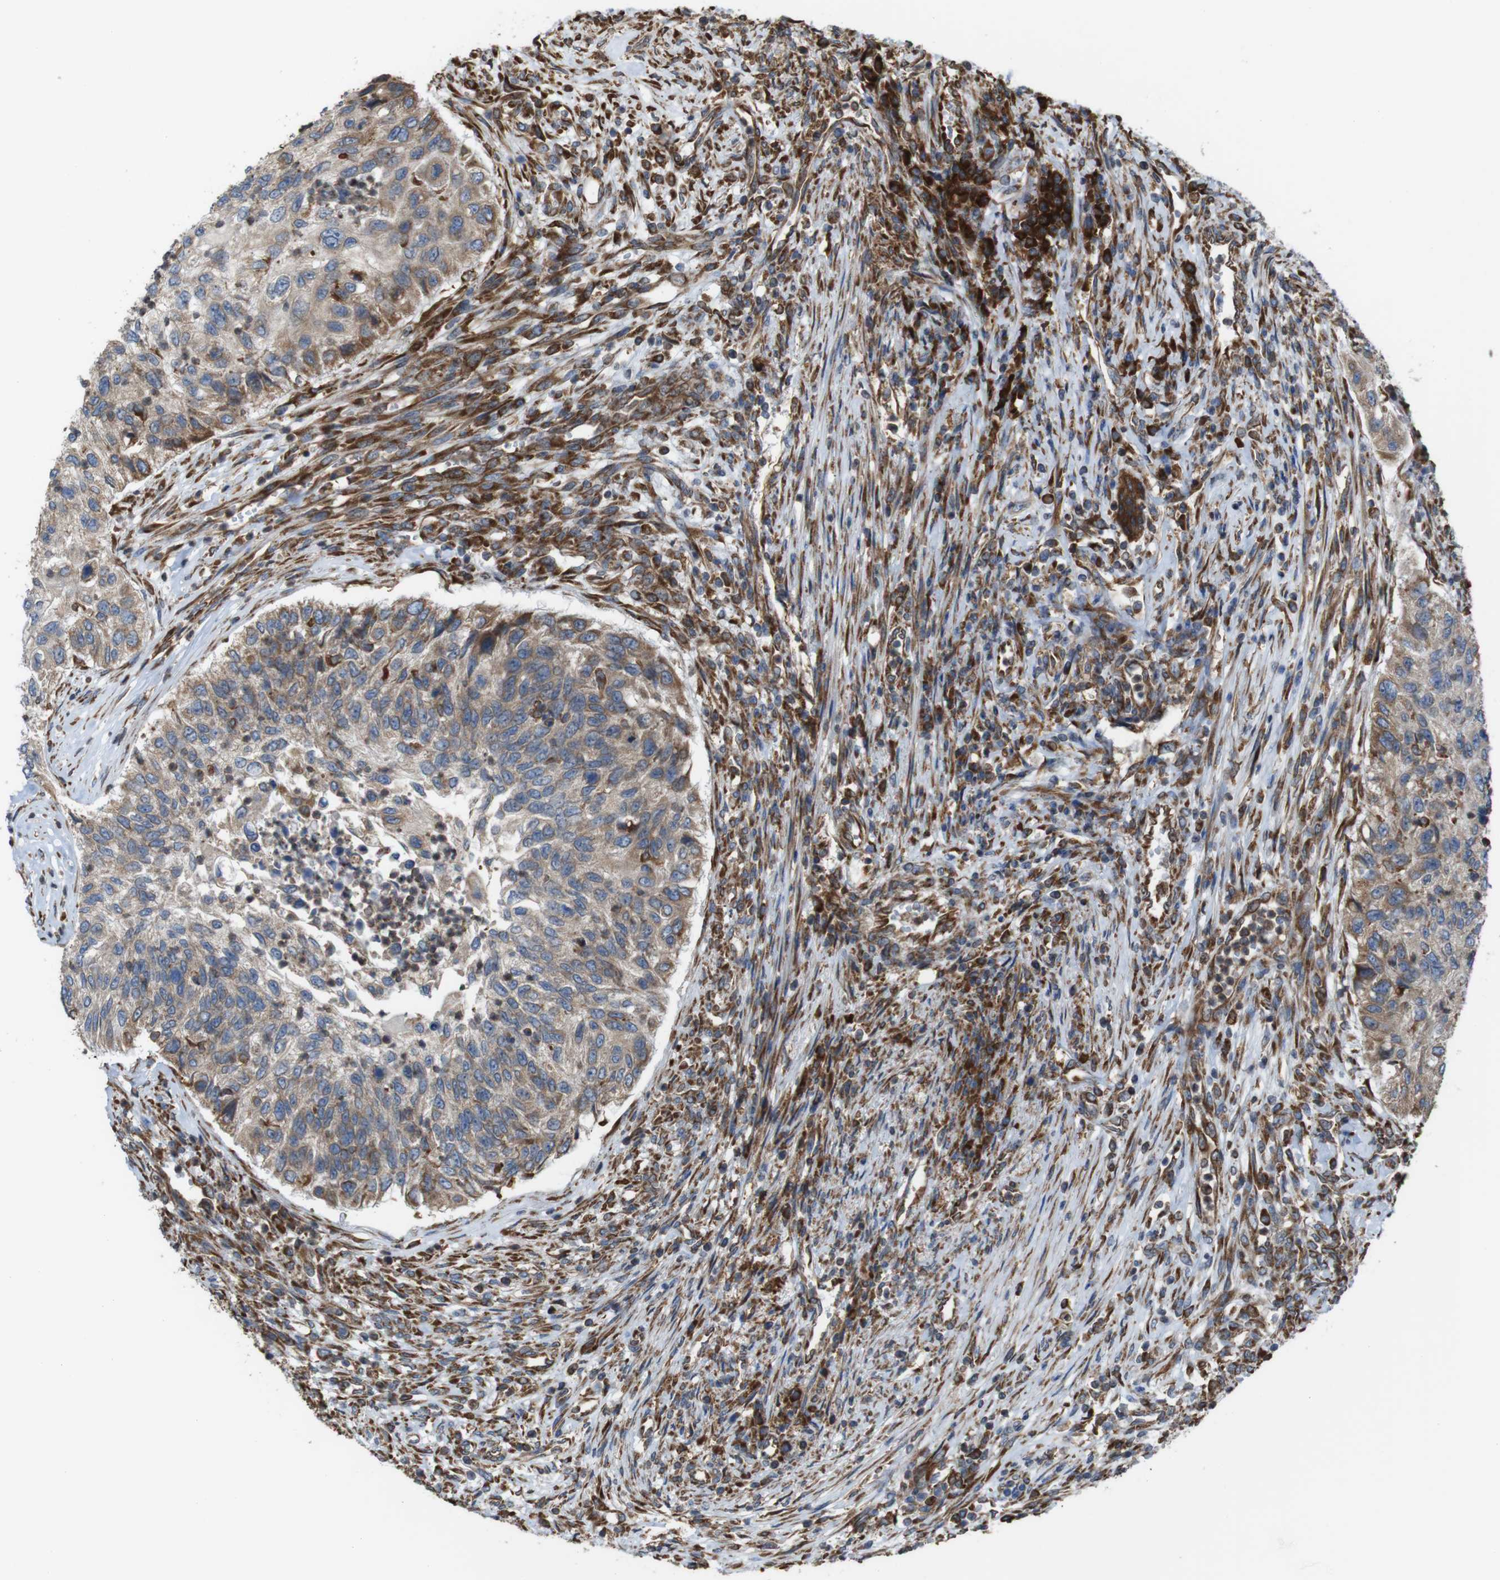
{"staining": {"intensity": "weak", "quantity": ">75%", "location": "cytoplasmic/membranous"}, "tissue": "urothelial cancer", "cell_type": "Tumor cells", "image_type": "cancer", "snomed": [{"axis": "morphology", "description": "Urothelial carcinoma, High grade"}, {"axis": "topography", "description": "Urinary bladder"}], "caption": "Brown immunohistochemical staining in human urothelial cancer demonstrates weak cytoplasmic/membranous positivity in about >75% of tumor cells.", "gene": "UGGT1", "patient": {"sex": "female", "age": 60}}